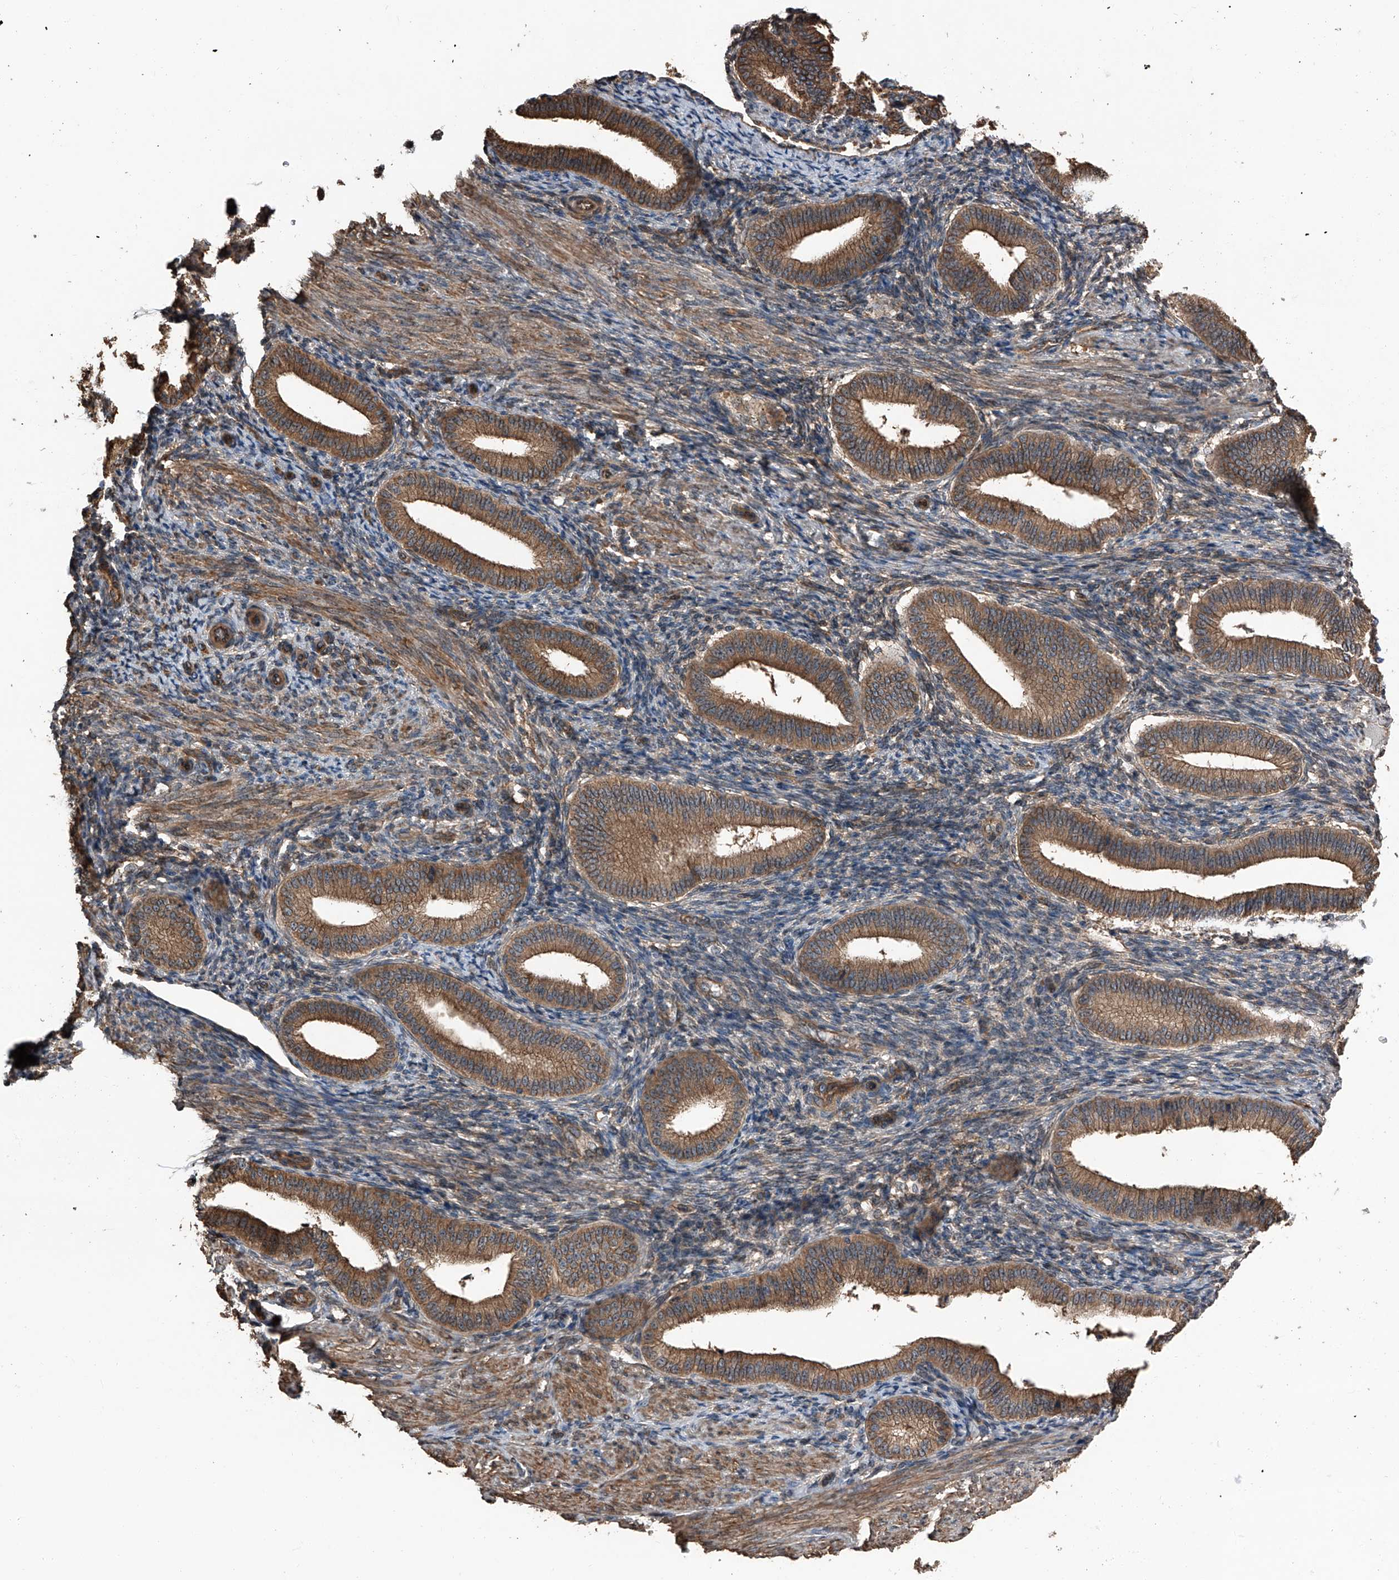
{"staining": {"intensity": "weak", "quantity": "25%-75%", "location": "cytoplasmic/membranous"}, "tissue": "endometrium", "cell_type": "Cells in endometrial stroma", "image_type": "normal", "snomed": [{"axis": "morphology", "description": "Normal tissue, NOS"}, {"axis": "topography", "description": "Endometrium"}], "caption": "Endometrium stained for a protein (brown) exhibits weak cytoplasmic/membranous positive staining in about 25%-75% of cells in endometrial stroma.", "gene": "KCNJ2", "patient": {"sex": "female", "age": 39}}